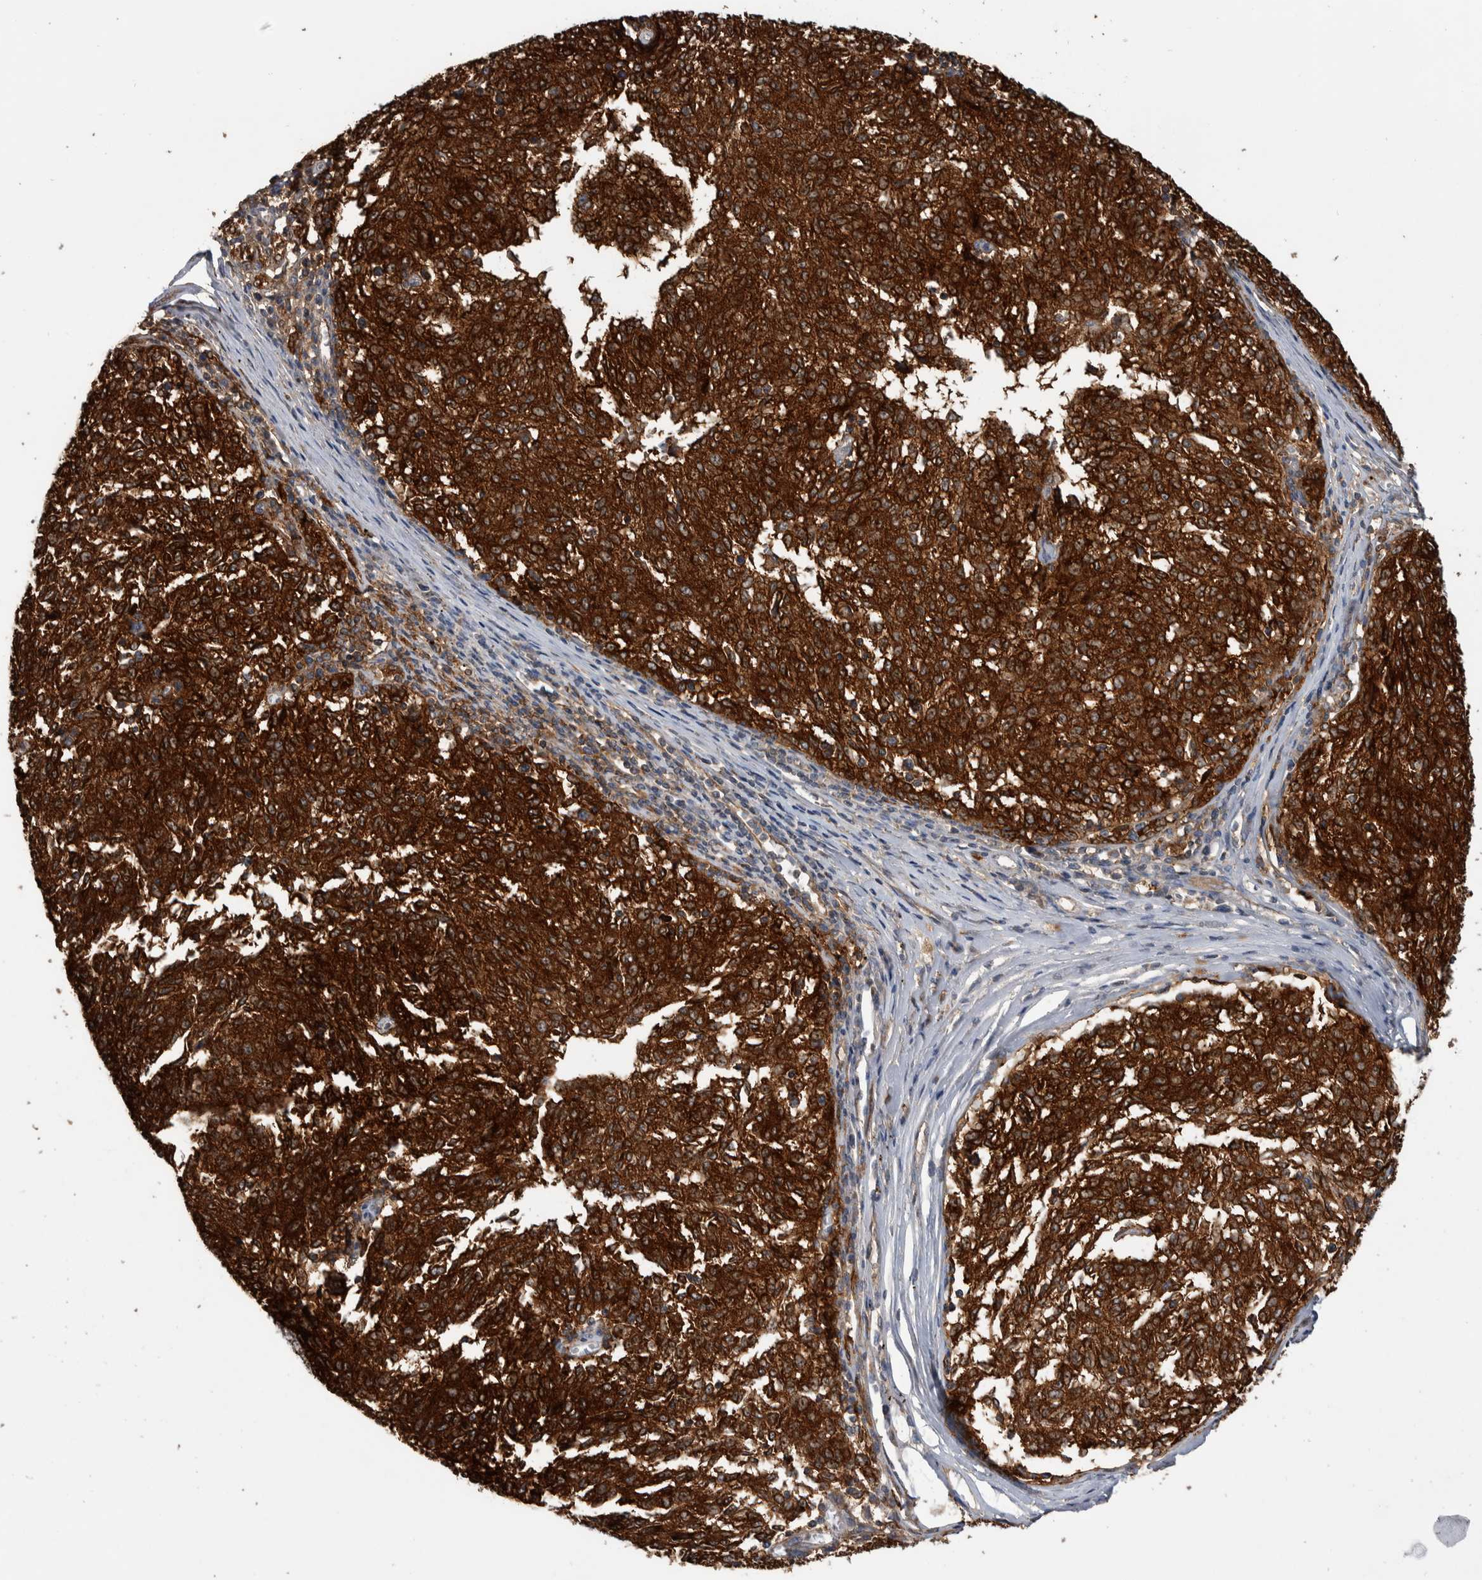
{"staining": {"intensity": "moderate", "quantity": ">75%", "location": "cytoplasmic/membranous"}, "tissue": "melanoma", "cell_type": "Tumor cells", "image_type": "cancer", "snomed": [{"axis": "morphology", "description": "Malignant melanoma, NOS"}, {"axis": "topography", "description": "Skin"}], "caption": "About >75% of tumor cells in melanoma reveal moderate cytoplasmic/membranous protein staining as visualized by brown immunohistochemical staining.", "gene": "SDCBP", "patient": {"sex": "female", "age": 72}}